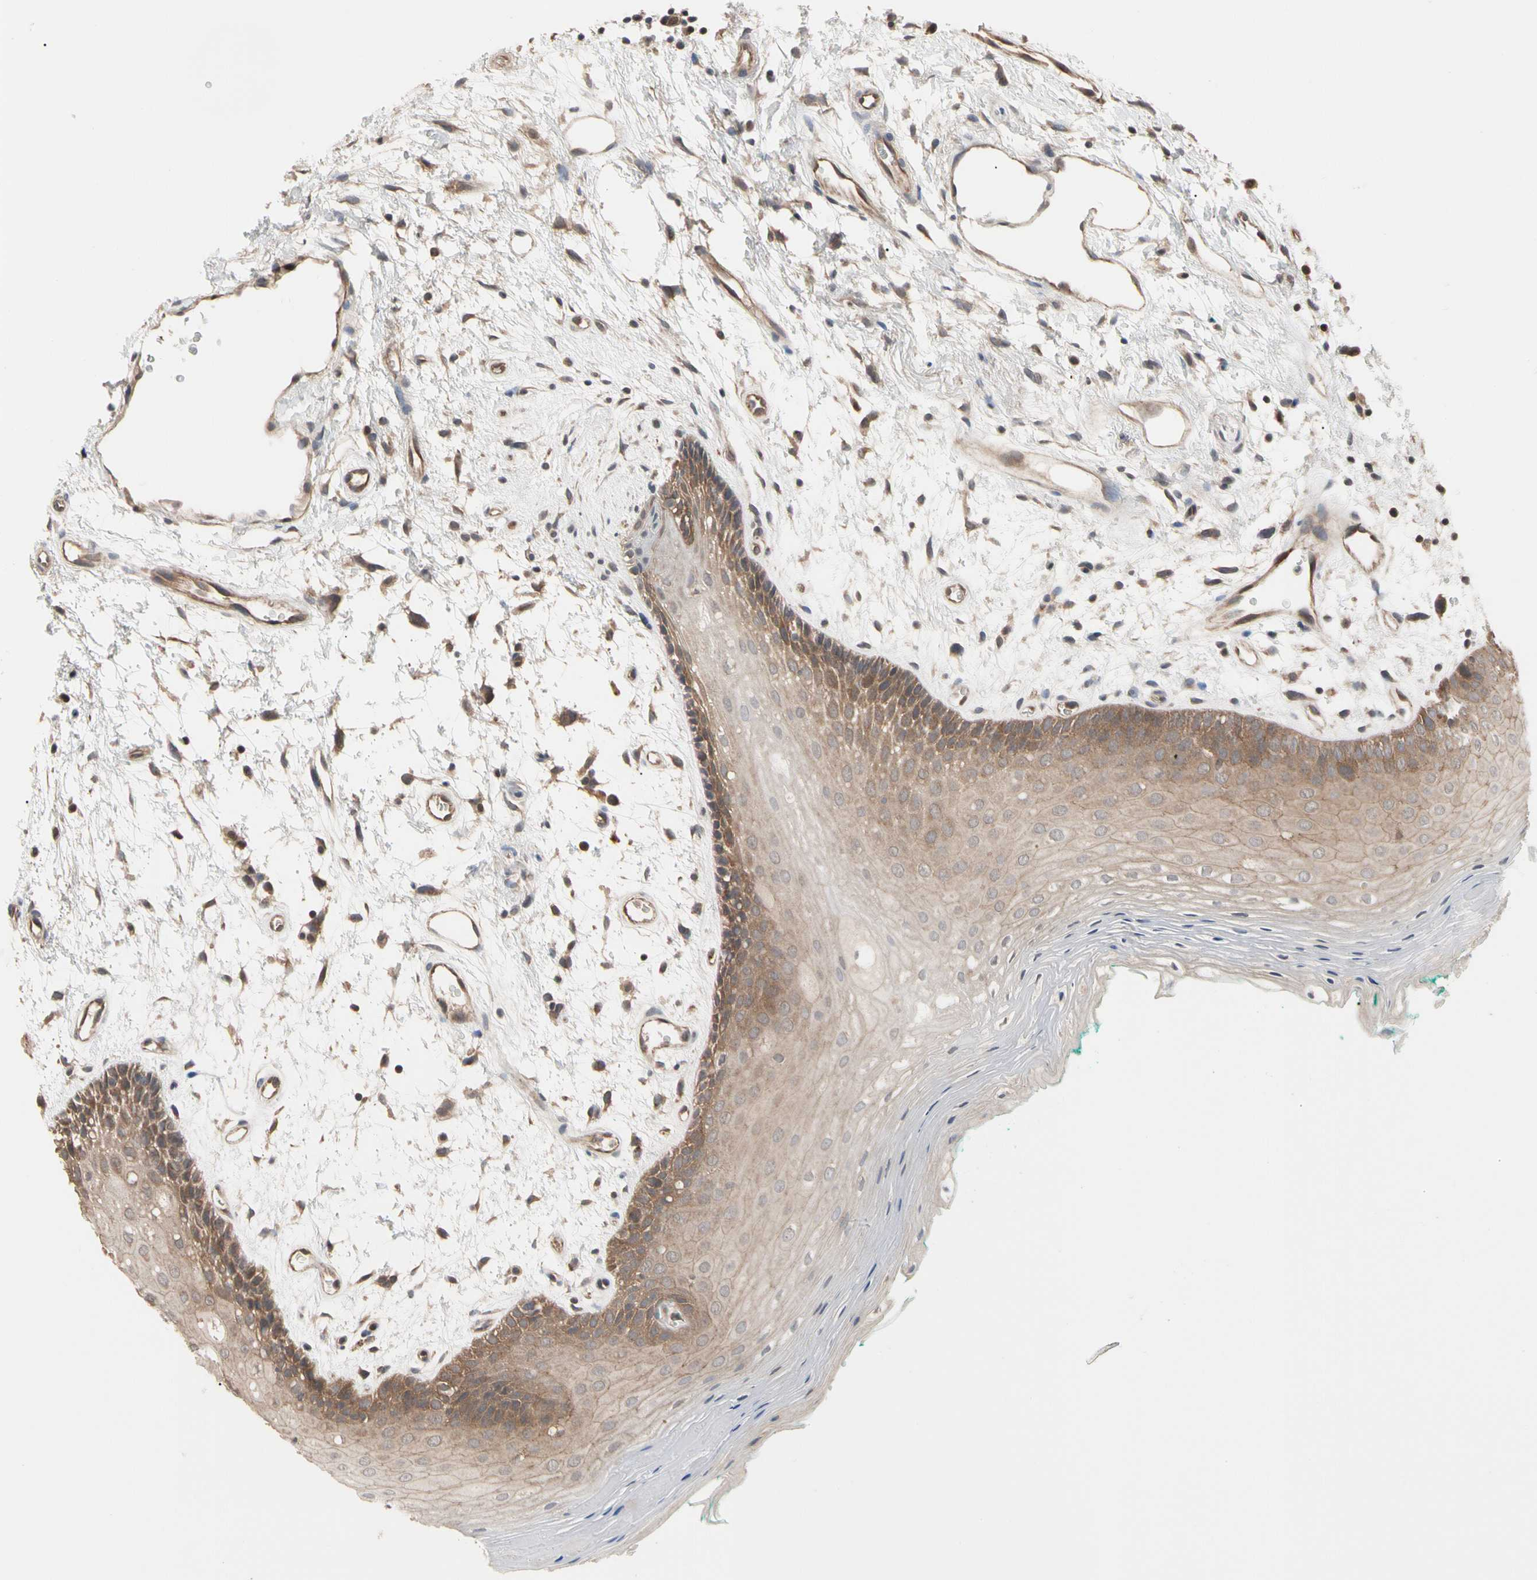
{"staining": {"intensity": "moderate", "quantity": ">75%", "location": "cytoplasmic/membranous"}, "tissue": "oral mucosa", "cell_type": "Squamous epithelial cells", "image_type": "normal", "snomed": [{"axis": "morphology", "description": "Normal tissue, NOS"}, {"axis": "topography", "description": "Skeletal muscle"}, {"axis": "topography", "description": "Oral tissue"}, {"axis": "topography", "description": "Peripheral nerve tissue"}], "caption": "The image exhibits staining of benign oral mucosa, revealing moderate cytoplasmic/membranous protein expression (brown color) within squamous epithelial cells.", "gene": "DPP8", "patient": {"sex": "female", "age": 84}}